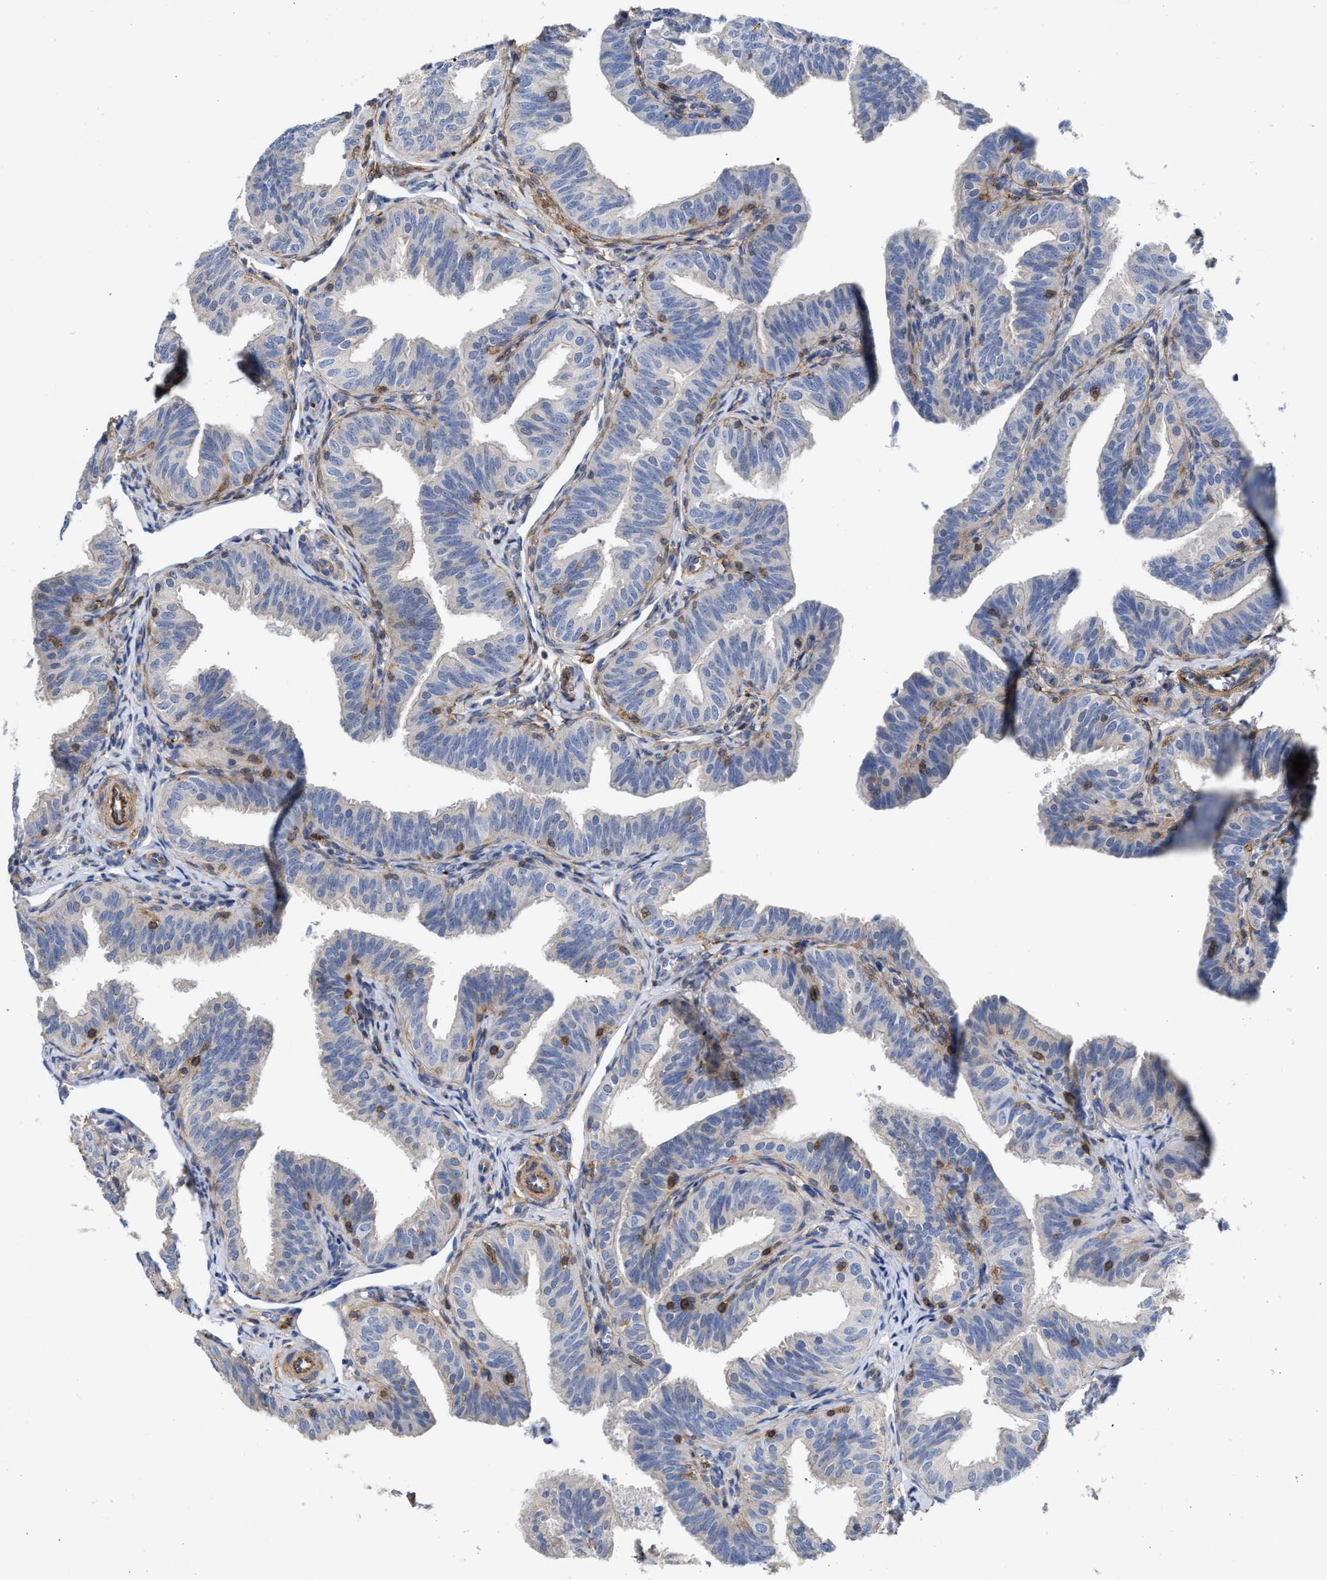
{"staining": {"intensity": "weak", "quantity": "<25%", "location": "cytoplasmic/membranous"}, "tissue": "fallopian tube", "cell_type": "Glandular cells", "image_type": "normal", "snomed": [{"axis": "morphology", "description": "Normal tissue, NOS"}, {"axis": "topography", "description": "Fallopian tube"}], "caption": "Glandular cells show no significant protein positivity in normal fallopian tube. Nuclei are stained in blue.", "gene": "HS3ST5", "patient": {"sex": "female", "age": 35}}